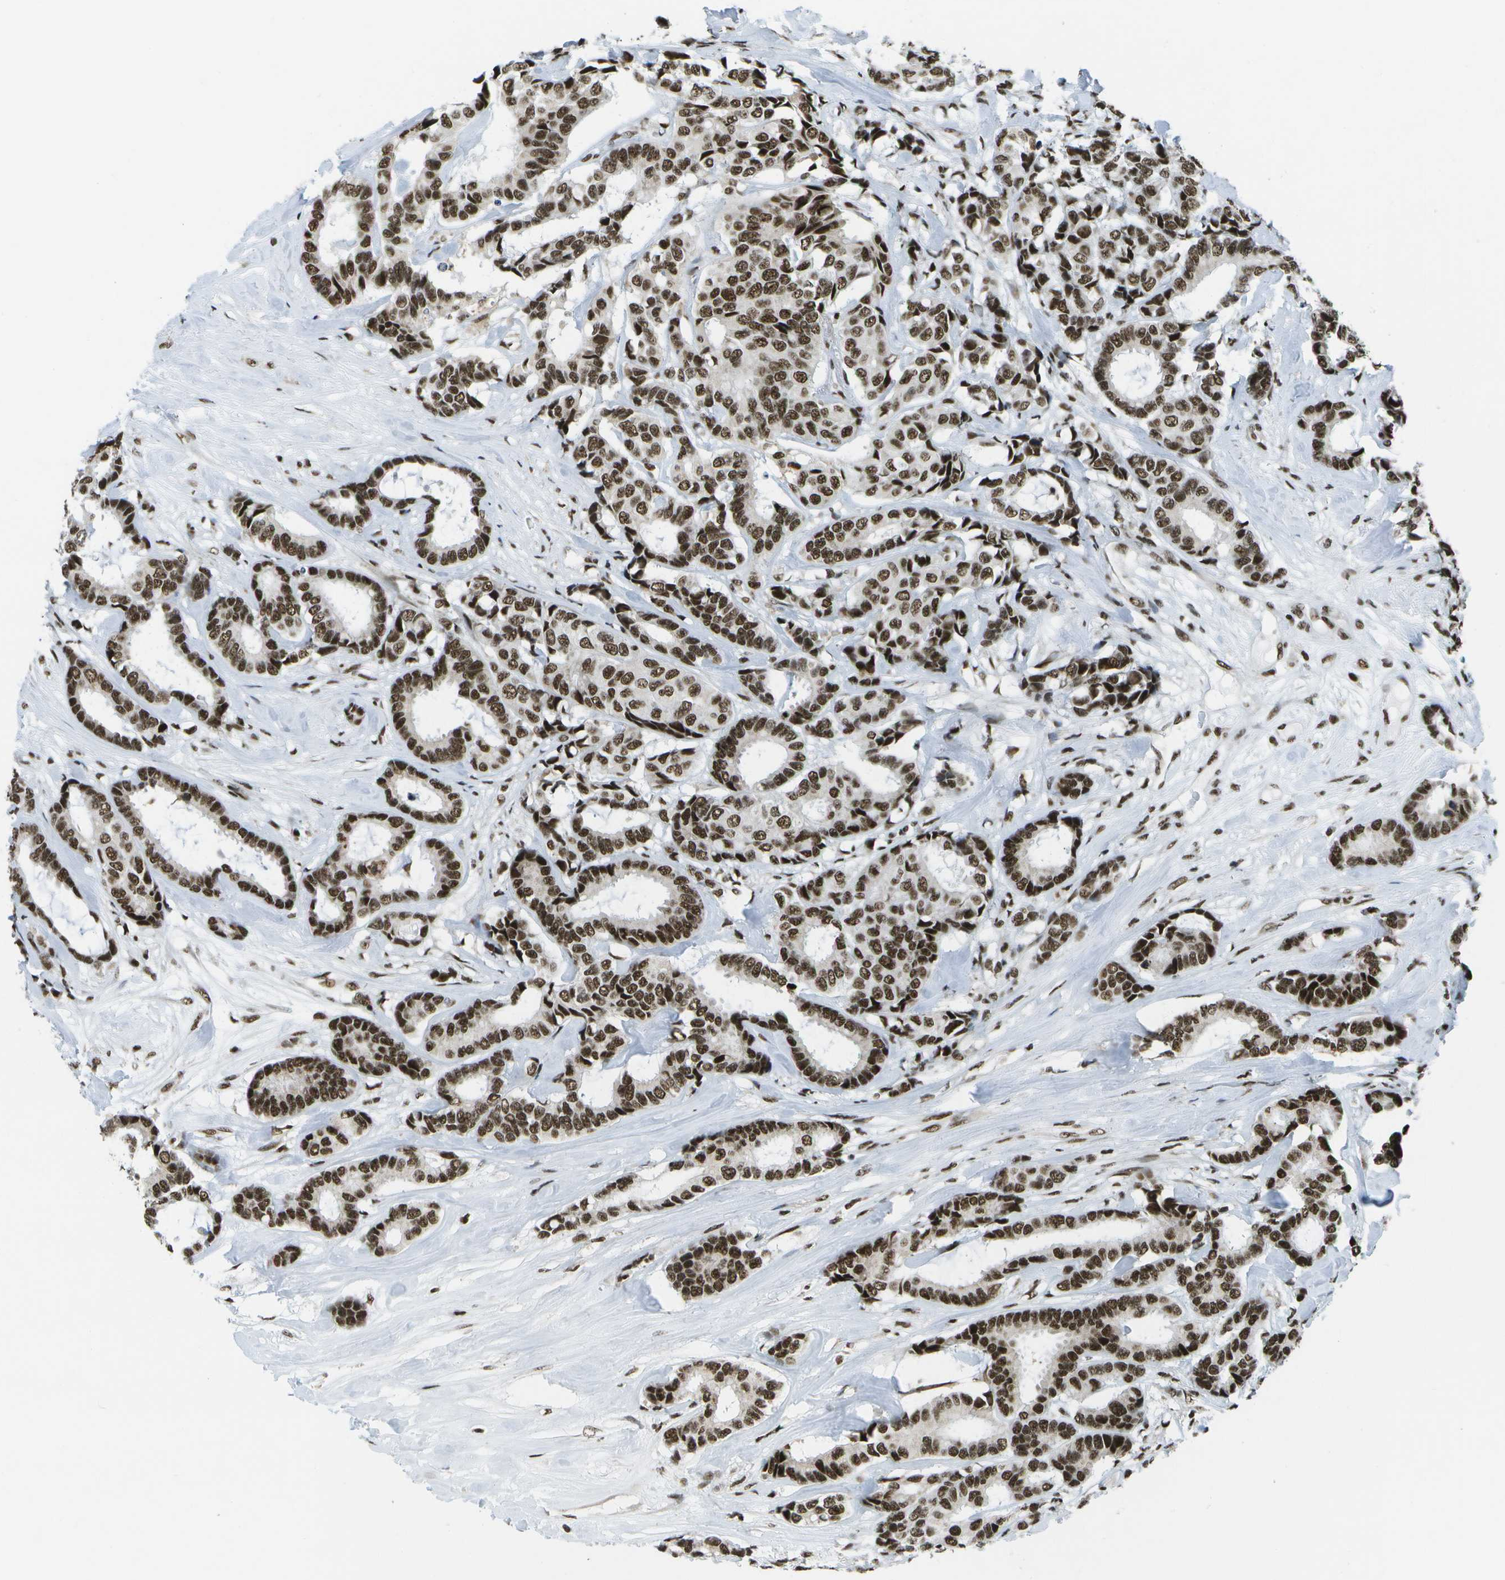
{"staining": {"intensity": "strong", "quantity": ">75%", "location": "nuclear"}, "tissue": "breast cancer", "cell_type": "Tumor cells", "image_type": "cancer", "snomed": [{"axis": "morphology", "description": "Duct carcinoma"}, {"axis": "topography", "description": "Breast"}], "caption": "This is a photomicrograph of IHC staining of invasive ductal carcinoma (breast), which shows strong positivity in the nuclear of tumor cells.", "gene": "NSRP1", "patient": {"sex": "female", "age": 87}}